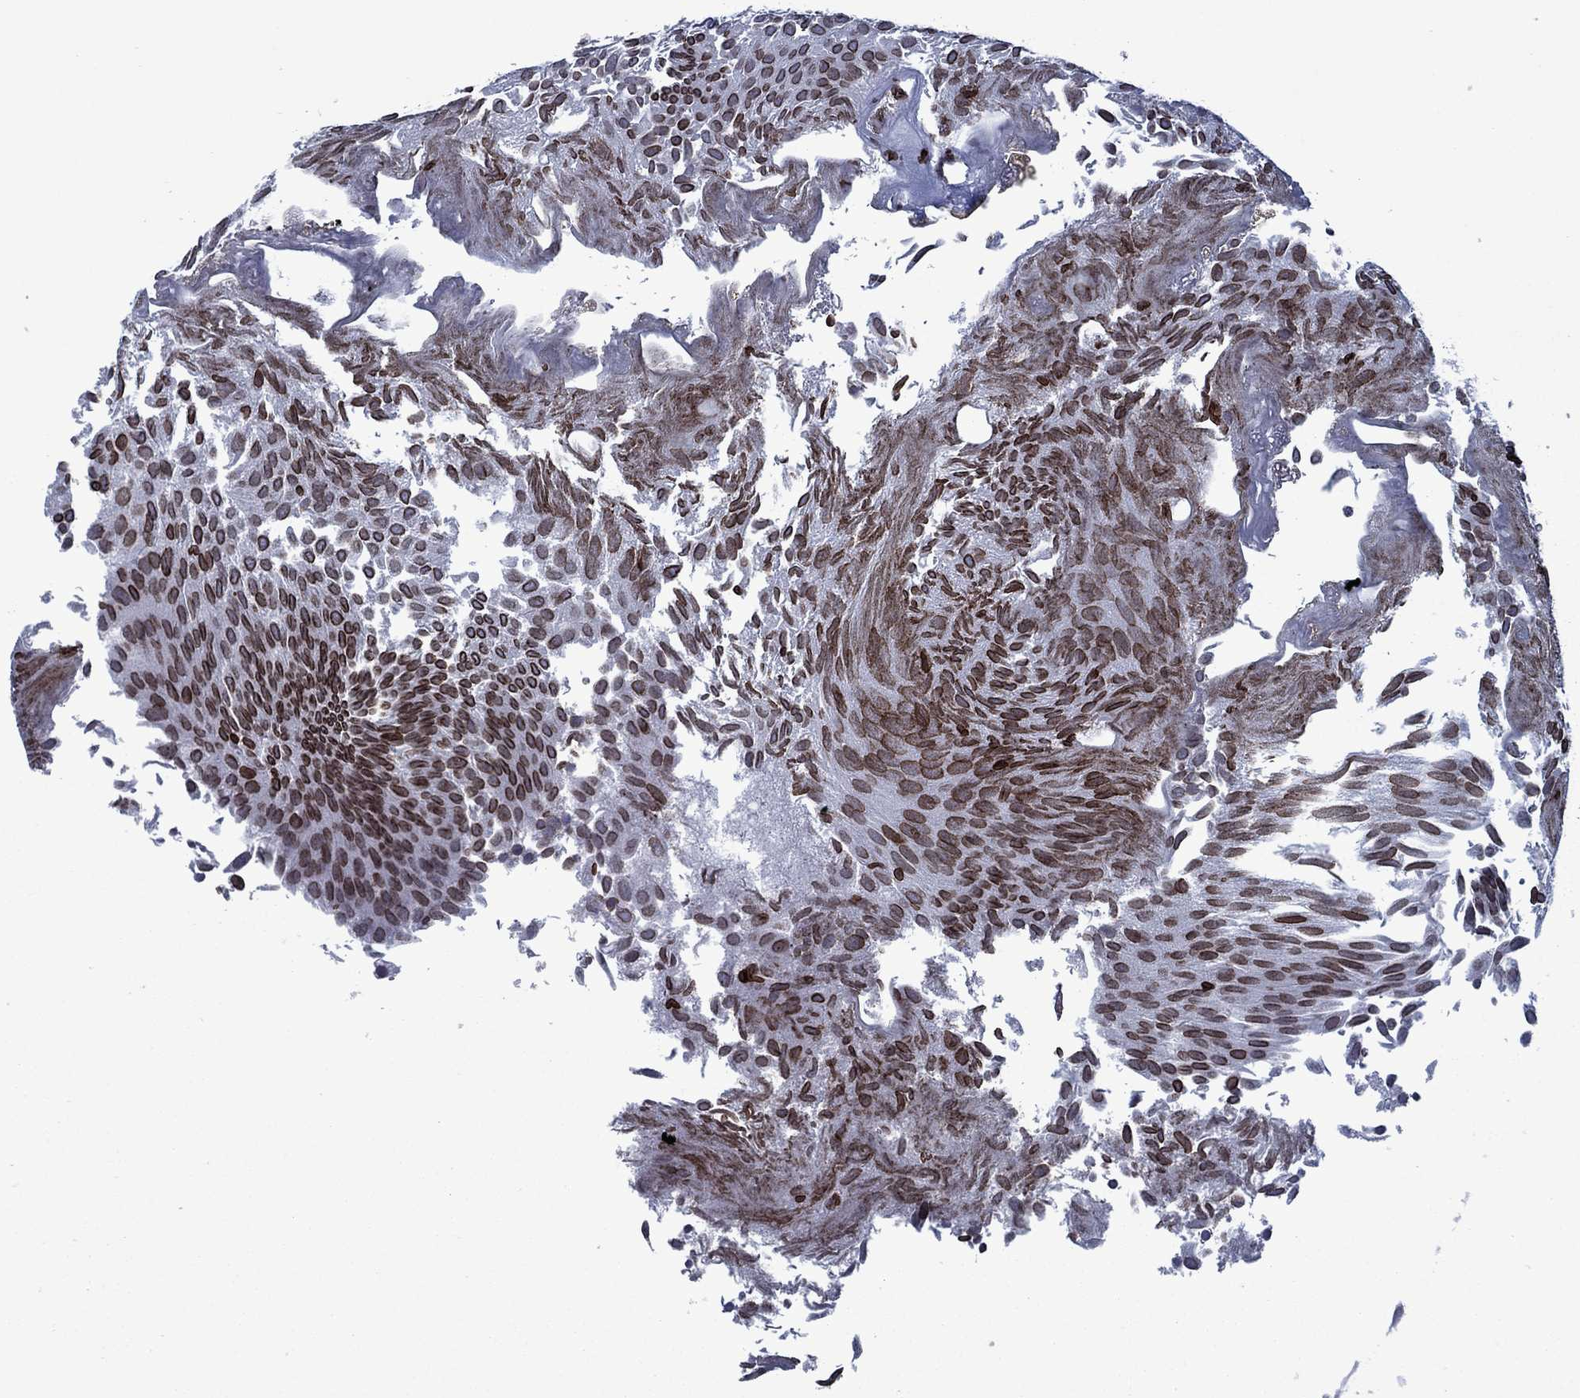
{"staining": {"intensity": "strong", "quantity": ">75%", "location": "cytoplasmic/membranous,nuclear"}, "tissue": "urothelial cancer", "cell_type": "Tumor cells", "image_type": "cancer", "snomed": [{"axis": "morphology", "description": "Urothelial carcinoma, Low grade"}, {"axis": "topography", "description": "Urinary bladder"}], "caption": "Strong cytoplasmic/membranous and nuclear staining is seen in approximately >75% of tumor cells in low-grade urothelial carcinoma.", "gene": "SLA", "patient": {"sex": "male", "age": 52}}